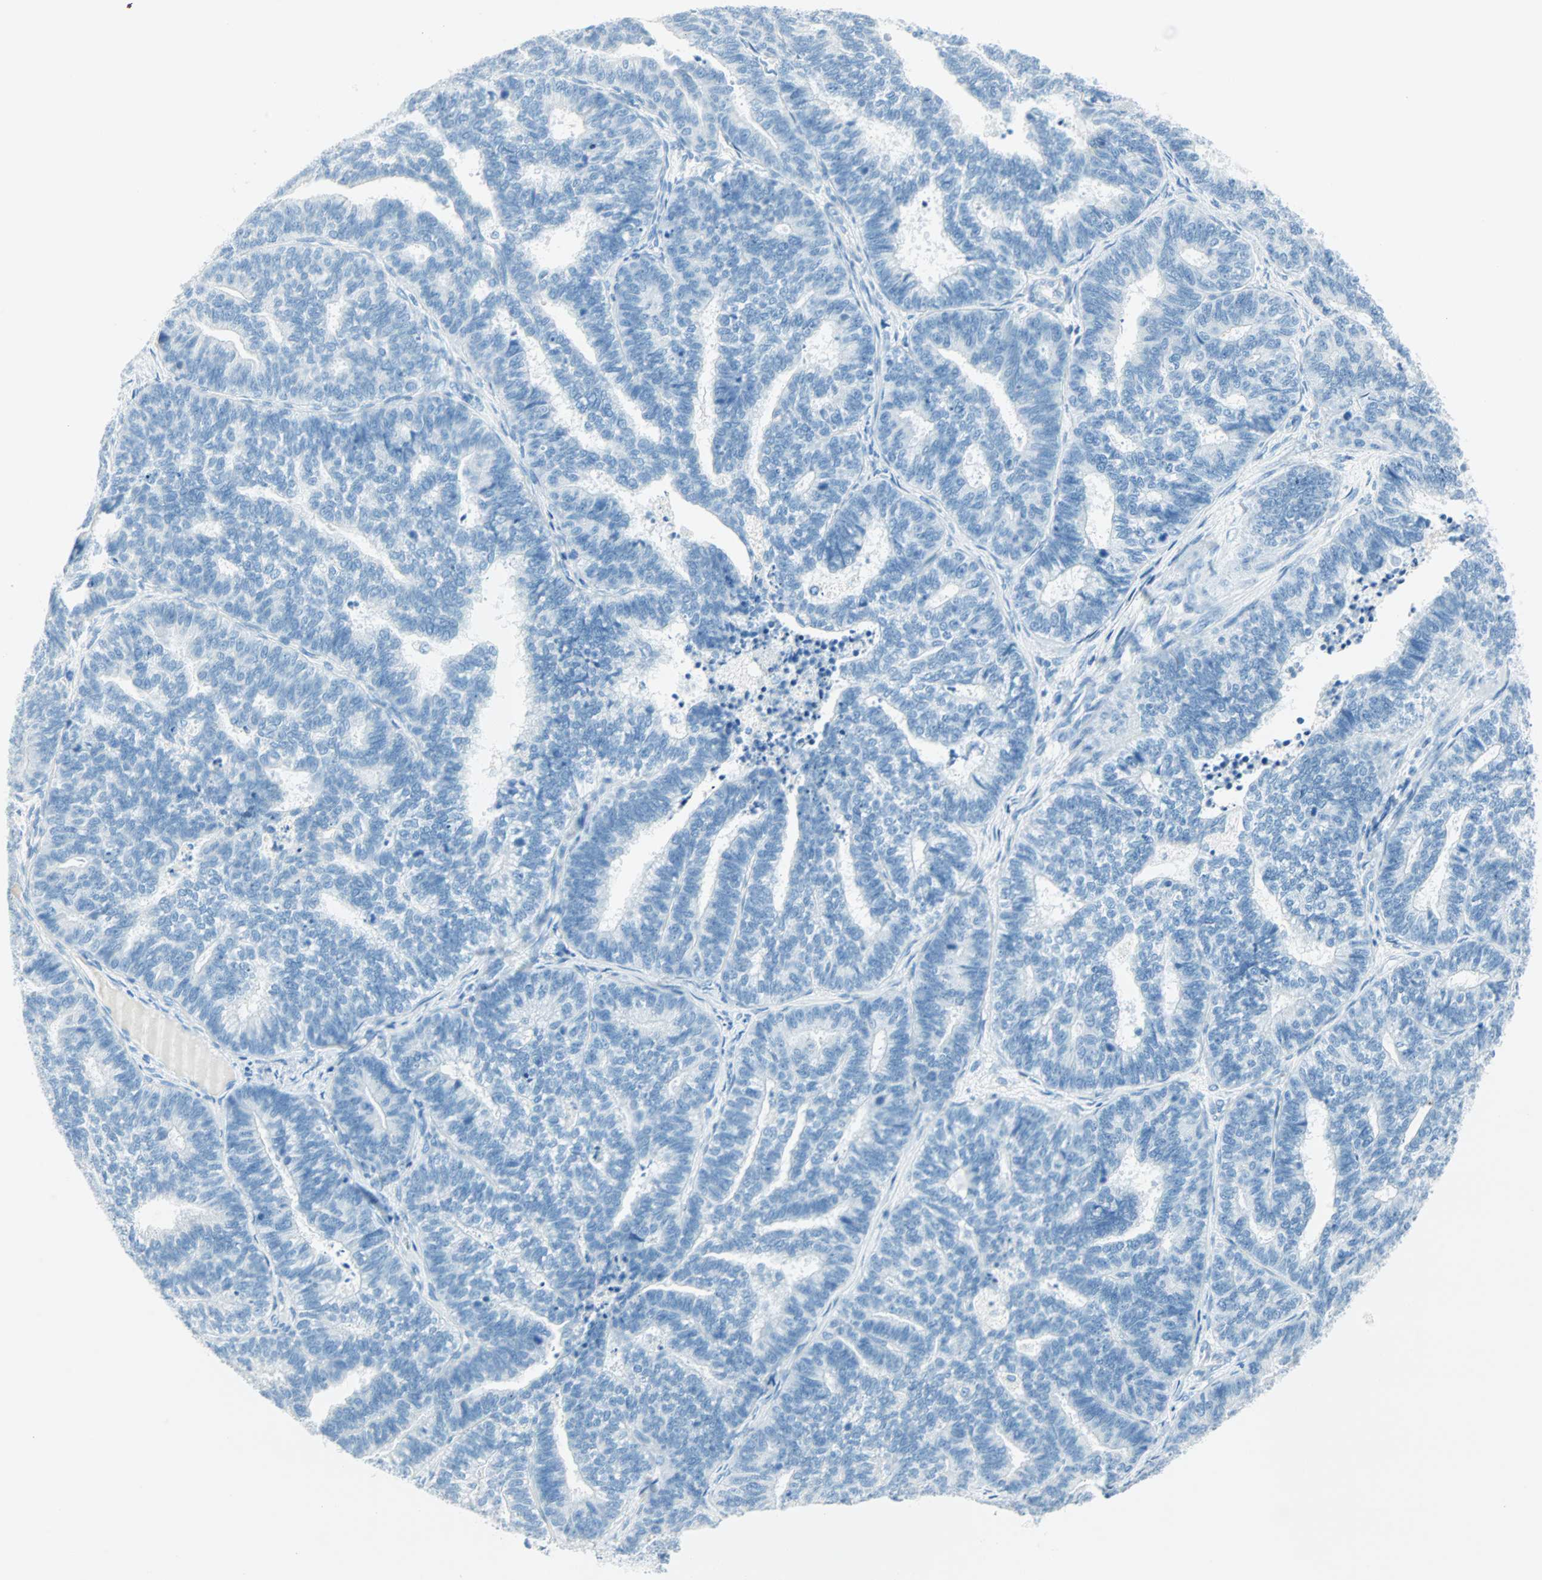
{"staining": {"intensity": "negative", "quantity": "none", "location": "none"}, "tissue": "endometrial cancer", "cell_type": "Tumor cells", "image_type": "cancer", "snomed": [{"axis": "morphology", "description": "Adenocarcinoma, NOS"}, {"axis": "topography", "description": "Endometrium"}], "caption": "Tumor cells are negative for protein expression in human endometrial cancer.", "gene": "NES", "patient": {"sex": "female", "age": 70}}